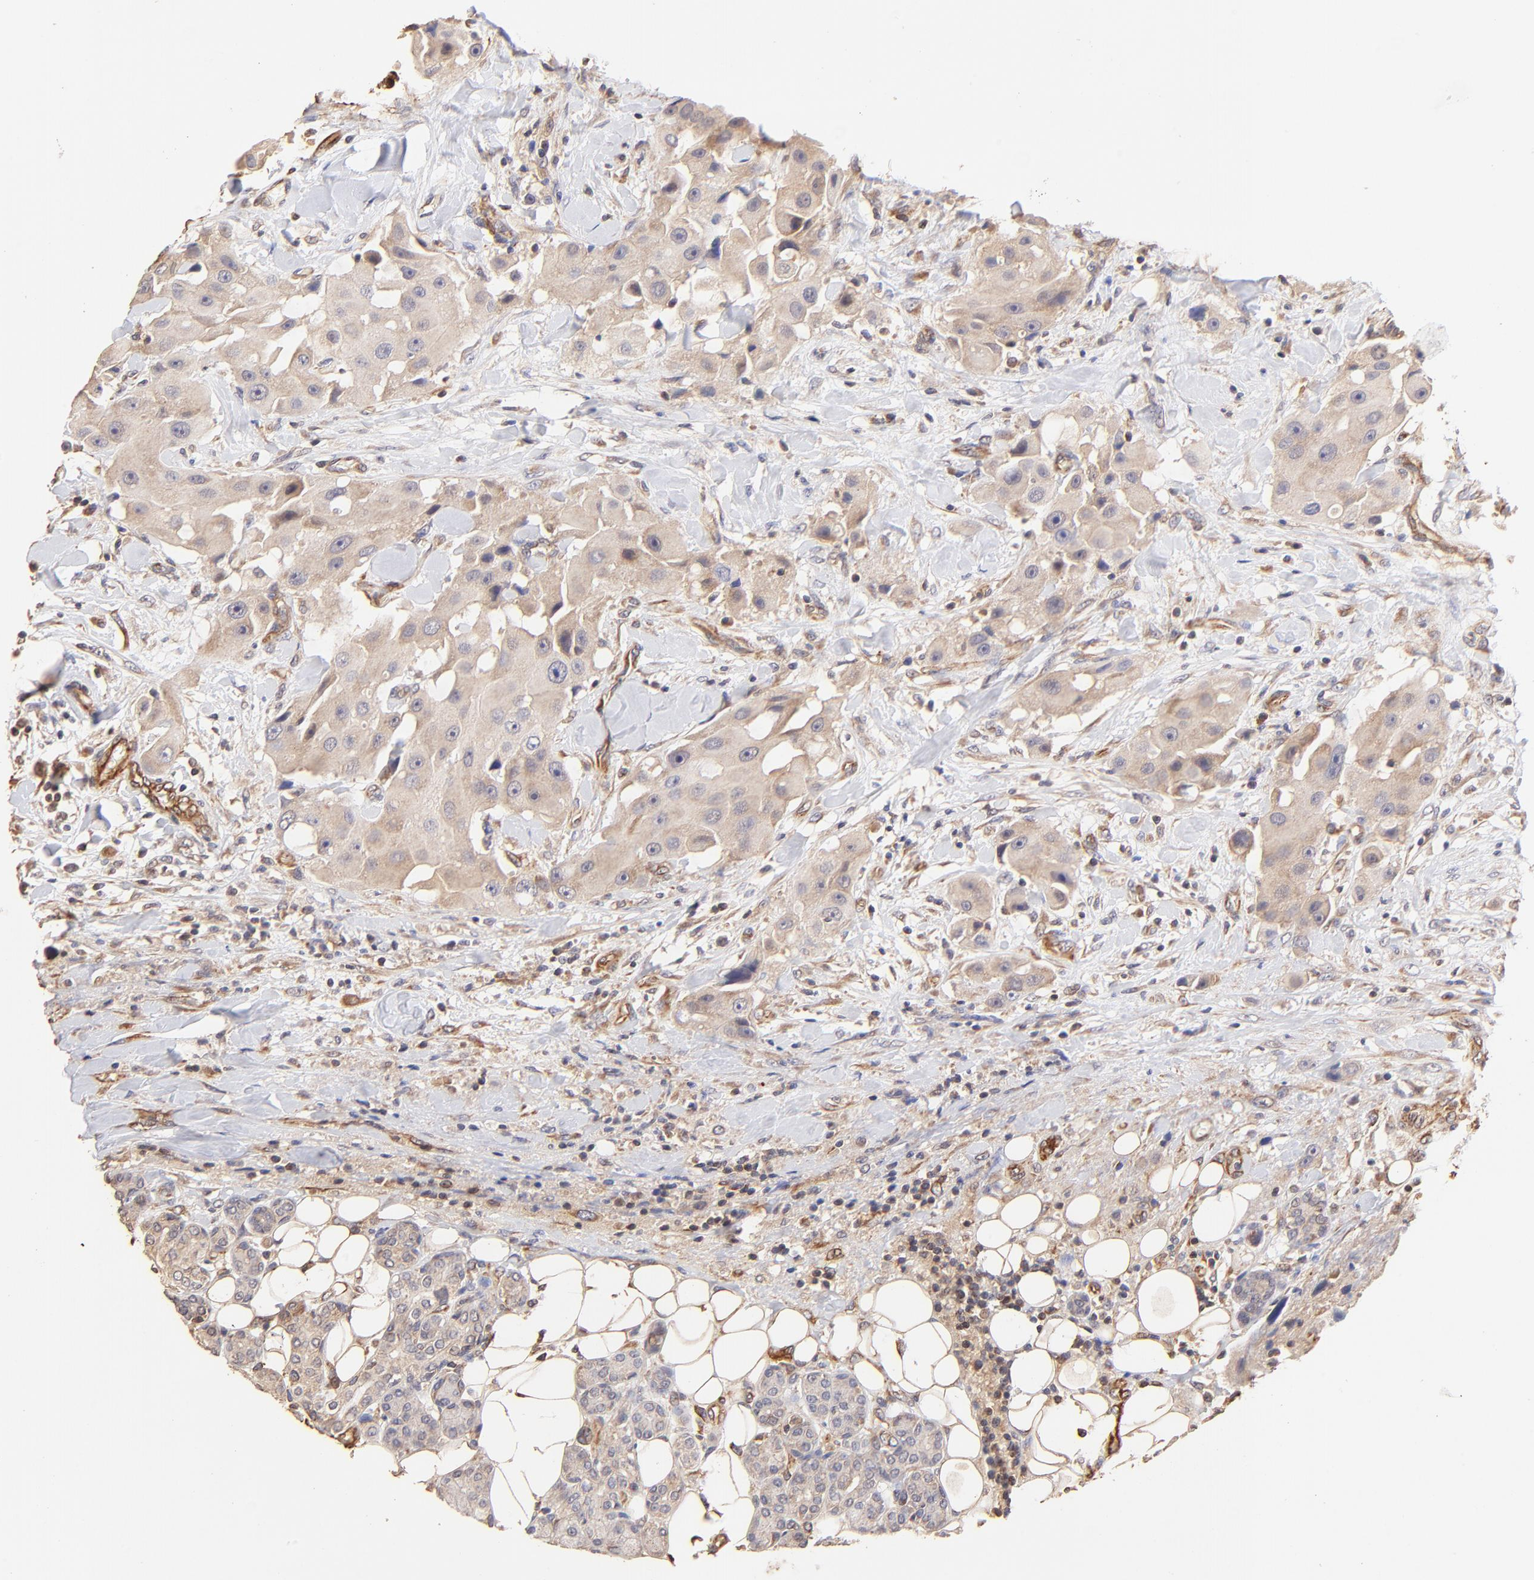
{"staining": {"intensity": "weak", "quantity": ">75%", "location": "cytoplasmic/membranous"}, "tissue": "head and neck cancer", "cell_type": "Tumor cells", "image_type": "cancer", "snomed": [{"axis": "morphology", "description": "Normal tissue, NOS"}, {"axis": "morphology", "description": "Adenocarcinoma, NOS"}, {"axis": "topography", "description": "Salivary gland"}, {"axis": "topography", "description": "Head-Neck"}], "caption": "Head and neck adenocarcinoma stained for a protein shows weak cytoplasmic/membranous positivity in tumor cells.", "gene": "TNFAIP3", "patient": {"sex": "male", "age": 80}}